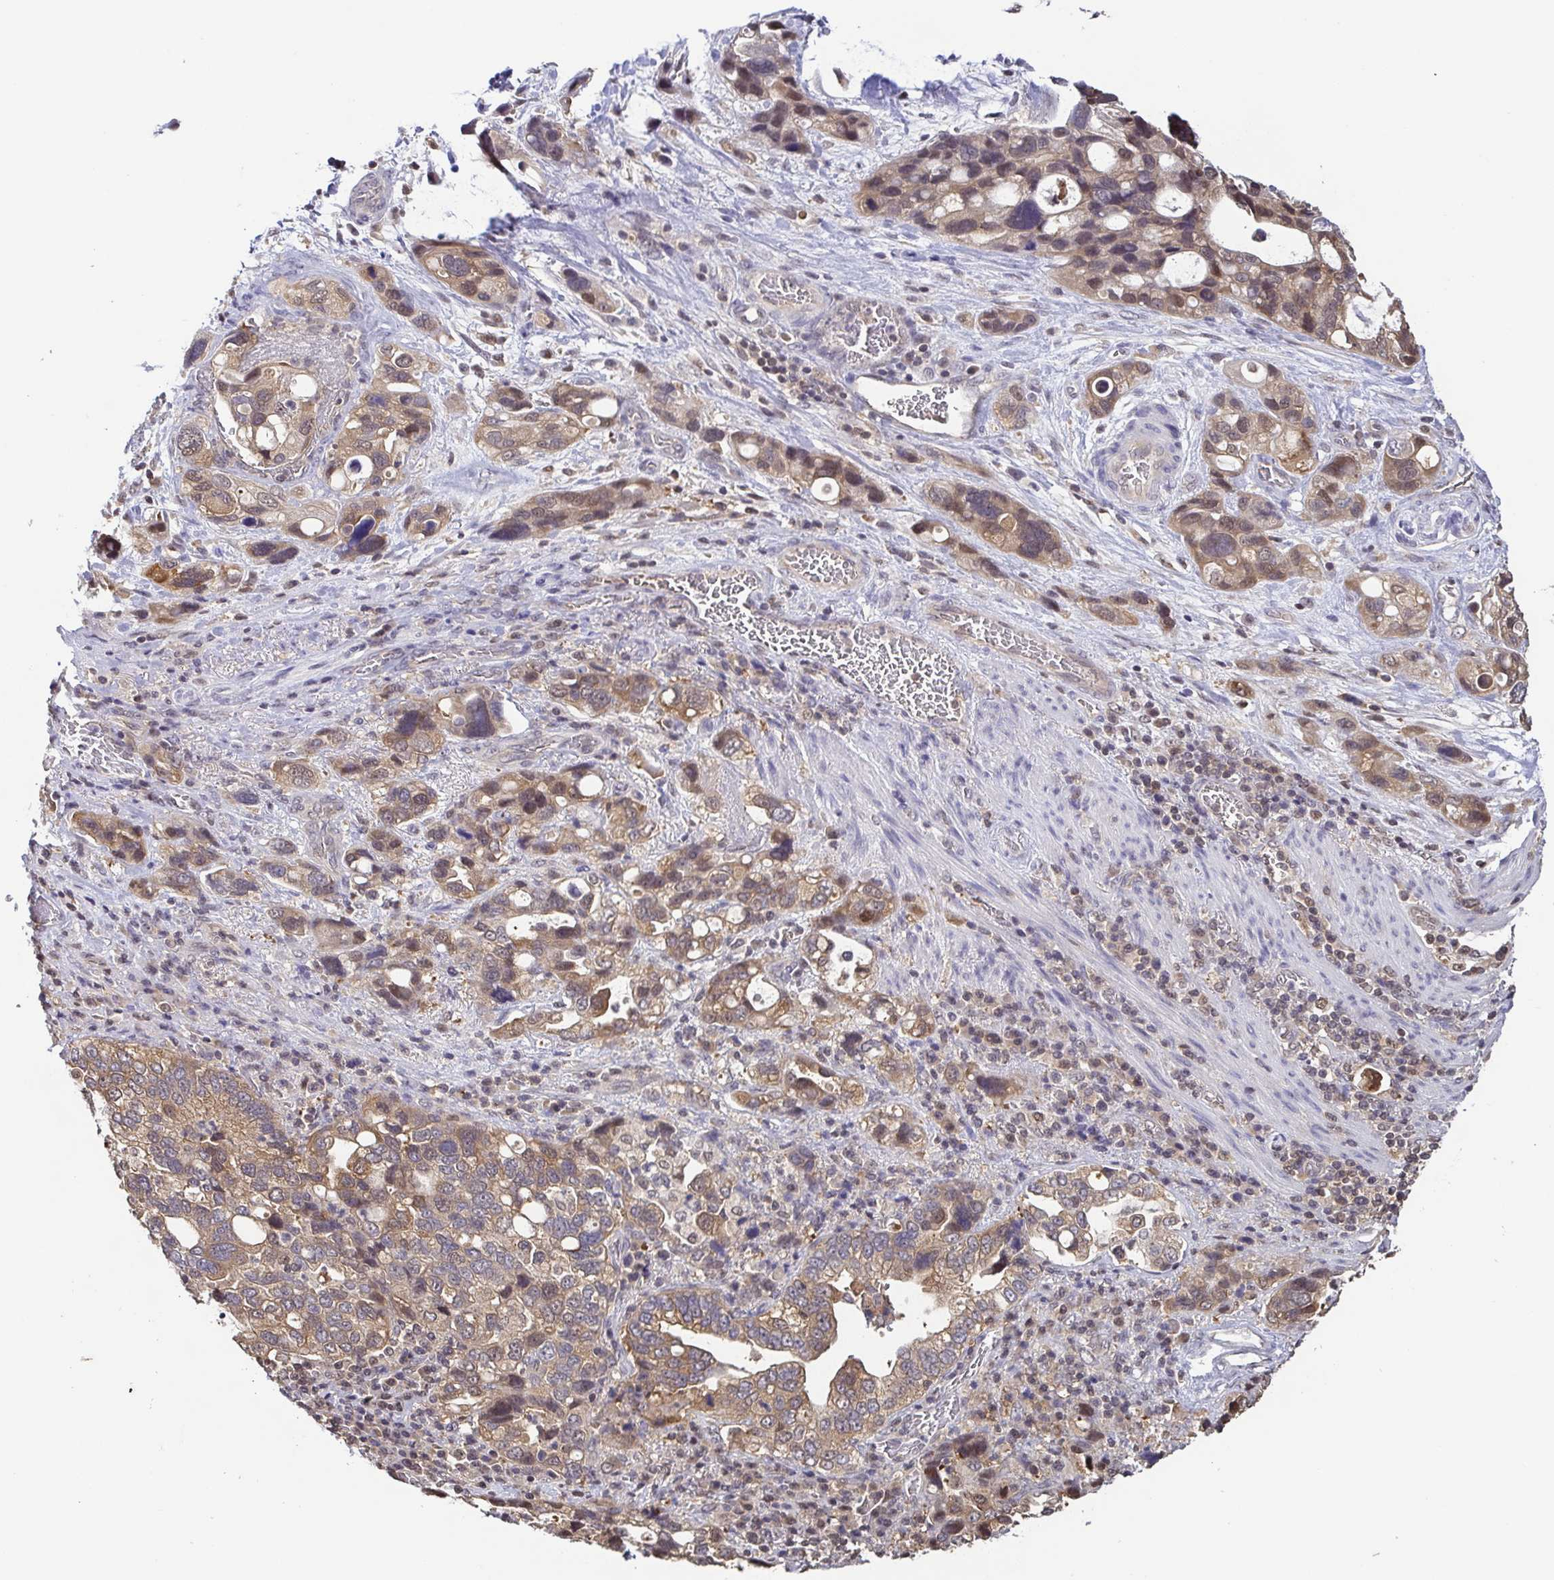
{"staining": {"intensity": "moderate", "quantity": ">75%", "location": "cytoplasmic/membranous,nuclear"}, "tissue": "stomach cancer", "cell_type": "Tumor cells", "image_type": "cancer", "snomed": [{"axis": "morphology", "description": "Adenocarcinoma, NOS"}, {"axis": "topography", "description": "Stomach, upper"}], "caption": "Immunohistochemistry (IHC) (DAB) staining of human stomach cancer (adenocarcinoma) displays moderate cytoplasmic/membranous and nuclear protein expression in about >75% of tumor cells. (brown staining indicates protein expression, while blue staining denotes nuclei).", "gene": "PSMB9", "patient": {"sex": "female", "age": 81}}